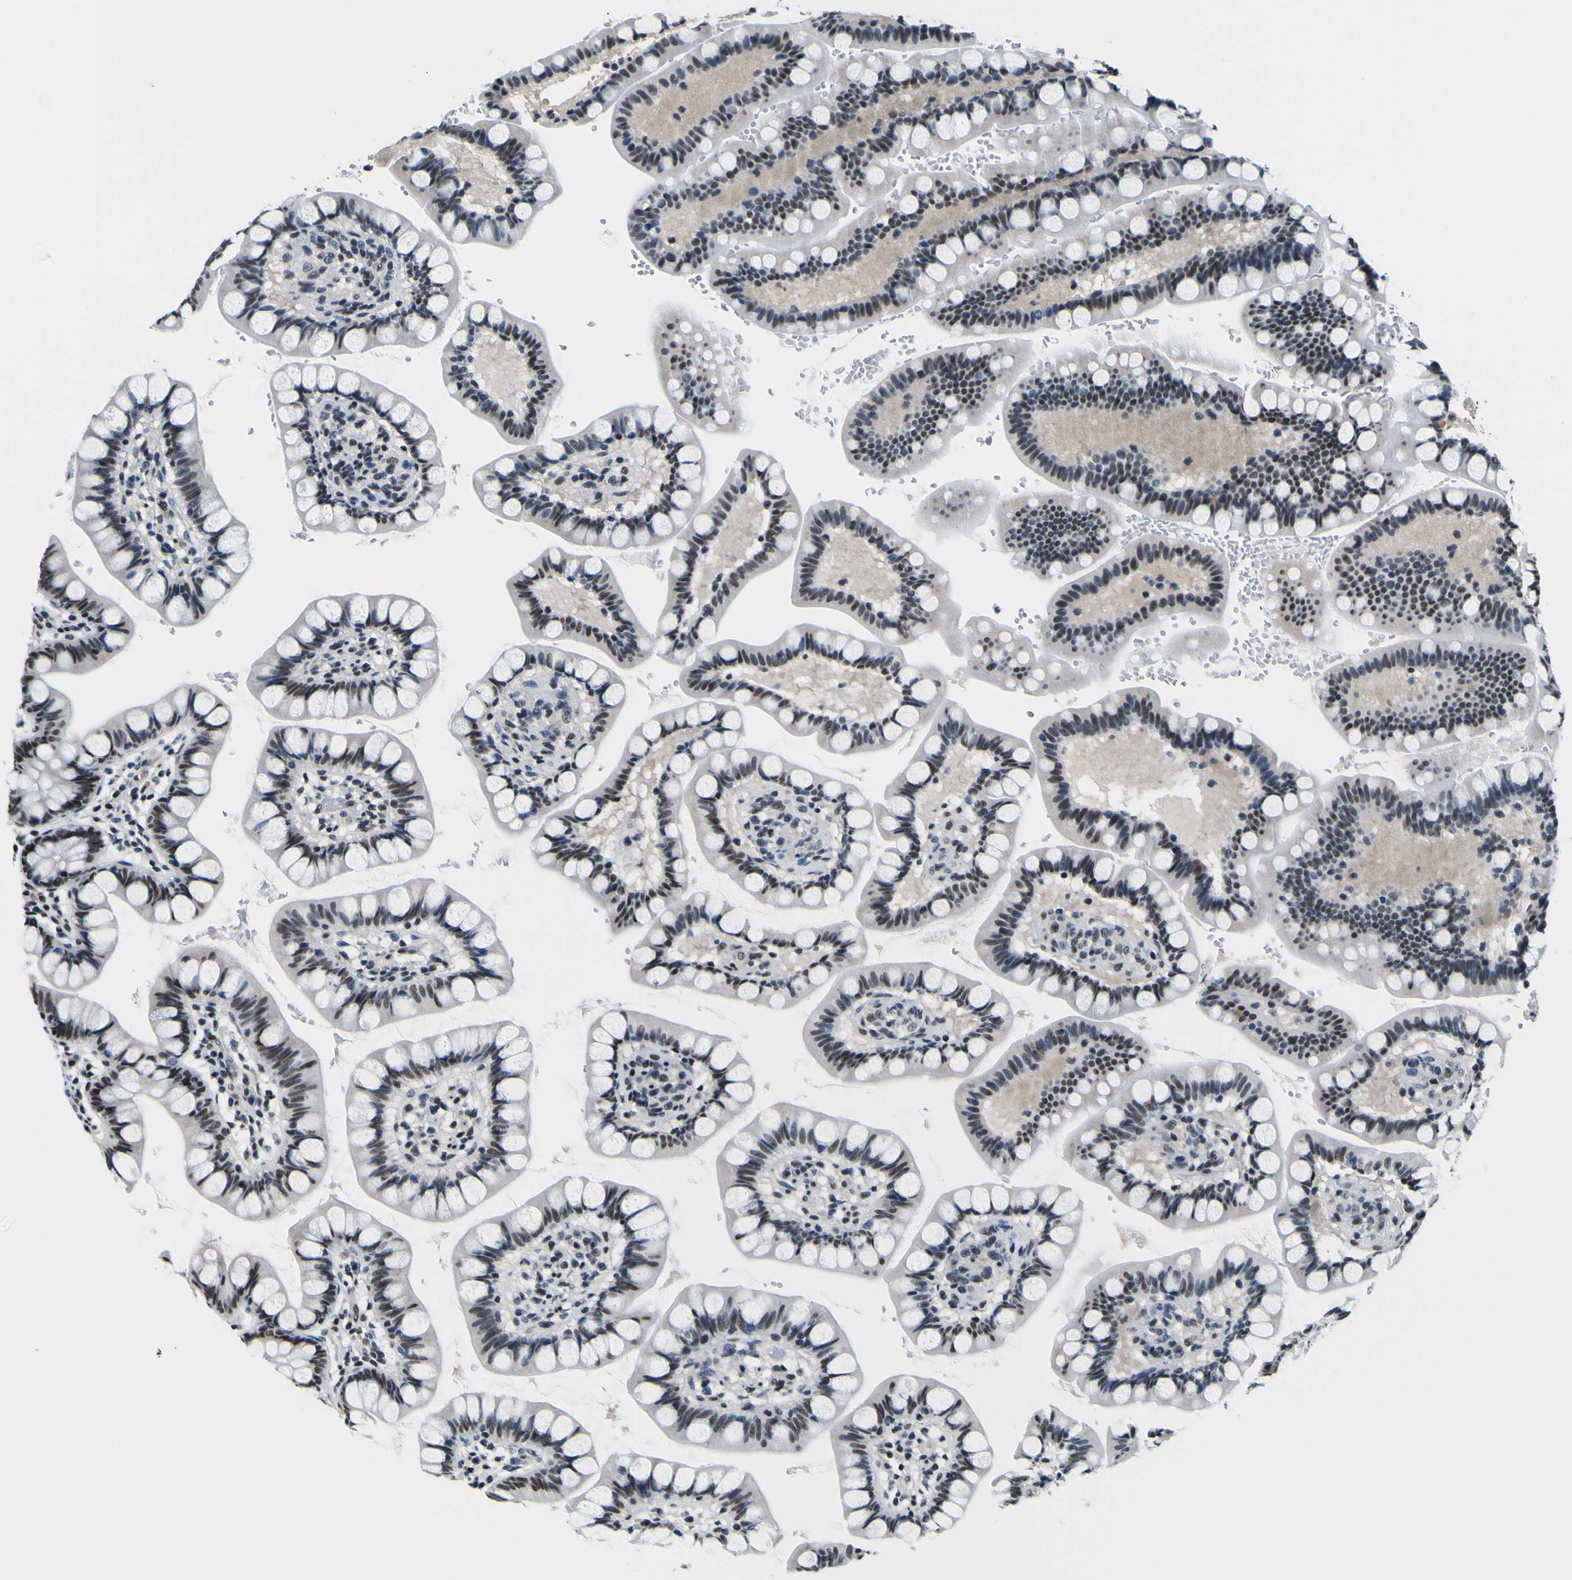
{"staining": {"intensity": "moderate", "quantity": "25%-75%", "location": "nuclear"}, "tissue": "small intestine", "cell_type": "Glandular cells", "image_type": "normal", "snomed": [{"axis": "morphology", "description": "Normal tissue, NOS"}, {"axis": "topography", "description": "Small intestine"}], "caption": "Normal small intestine shows moderate nuclear expression in approximately 25%-75% of glandular cells.", "gene": "SP1", "patient": {"sex": "female", "age": 58}}